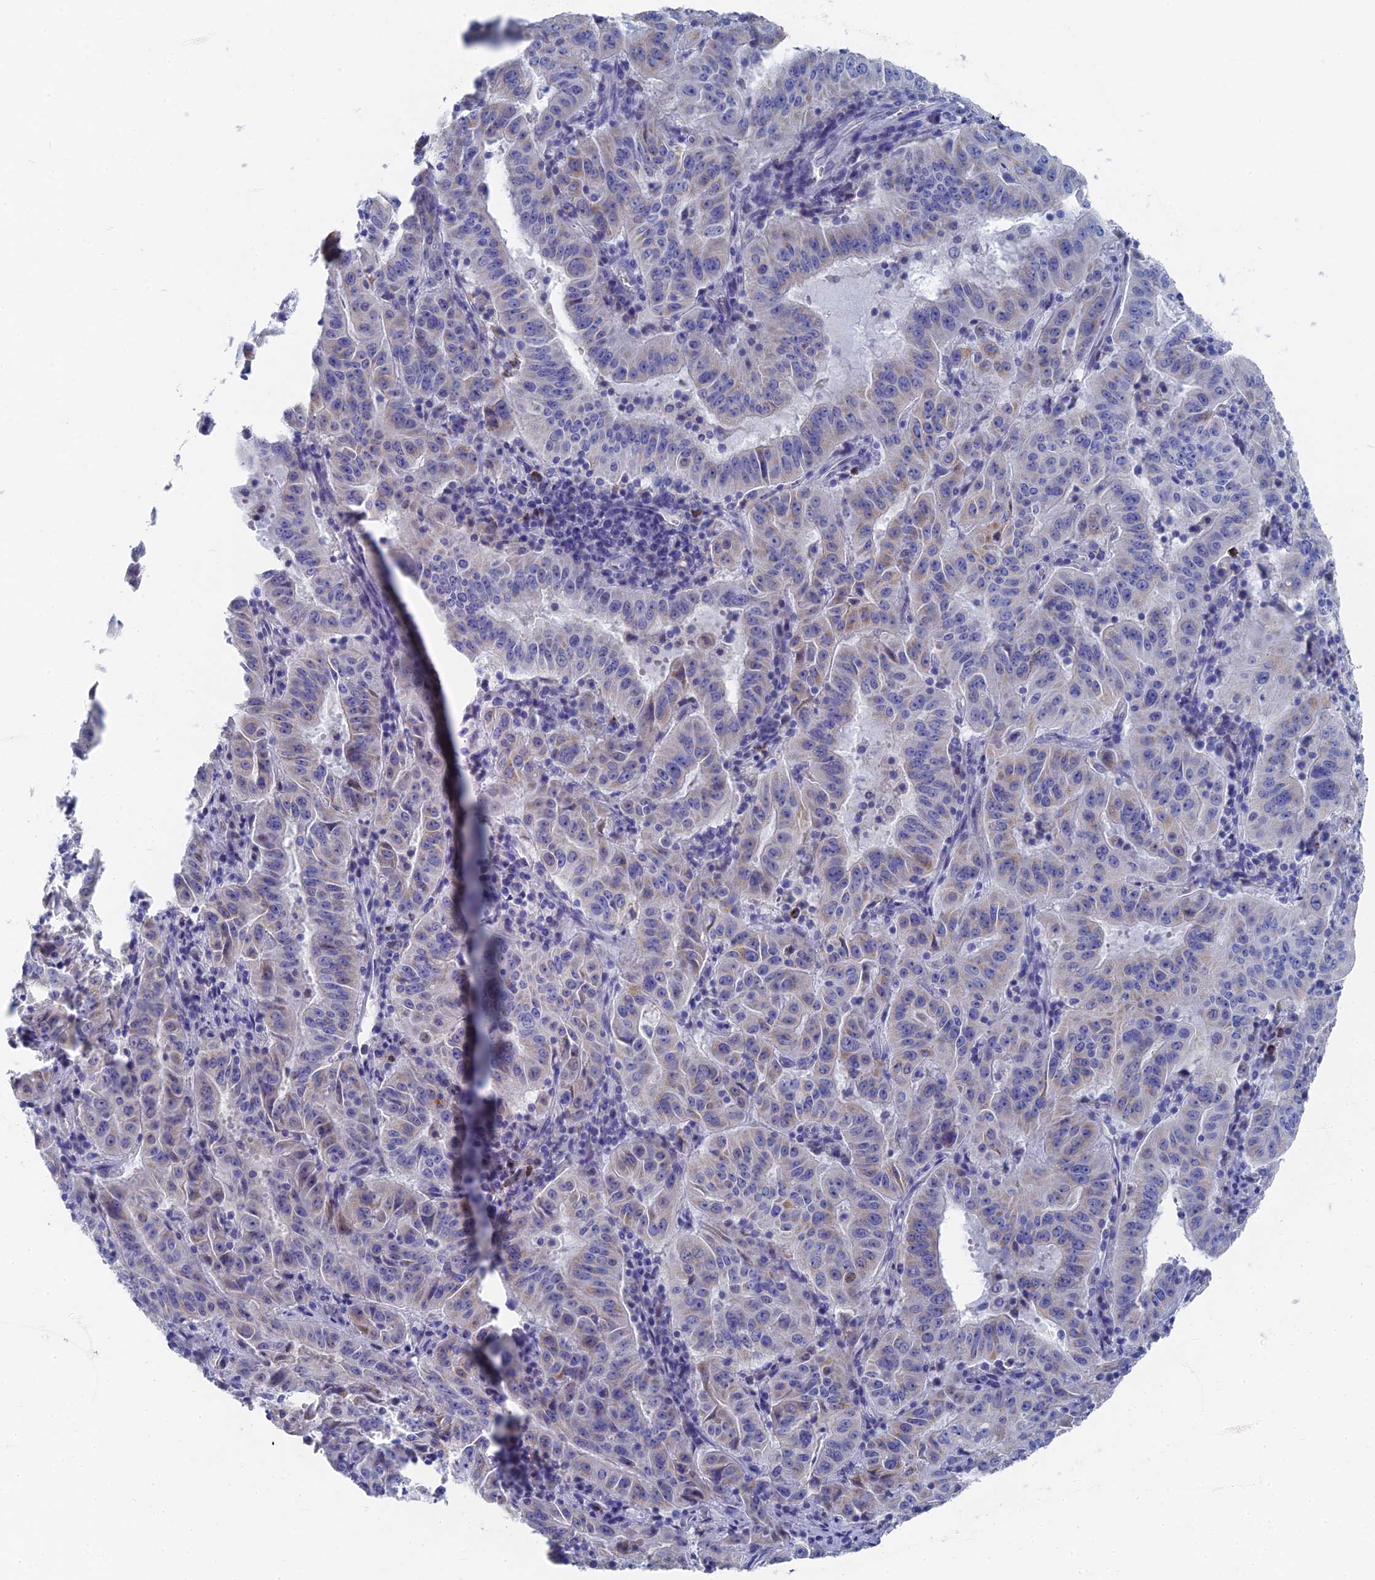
{"staining": {"intensity": "negative", "quantity": "none", "location": "none"}, "tissue": "pancreatic cancer", "cell_type": "Tumor cells", "image_type": "cancer", "snomed": [{"axis": "morphology", "description": "Adenocarcinoma, NOS"}, {"axis": "topography", "description": "Pancreas"}], "caption": "Pancreatic cancer was stained to show a protein in brown. There is no significant positivity in tumor cells.", "gene": "HIGD1A", "patient": {"sex": "male", "age": 63}}